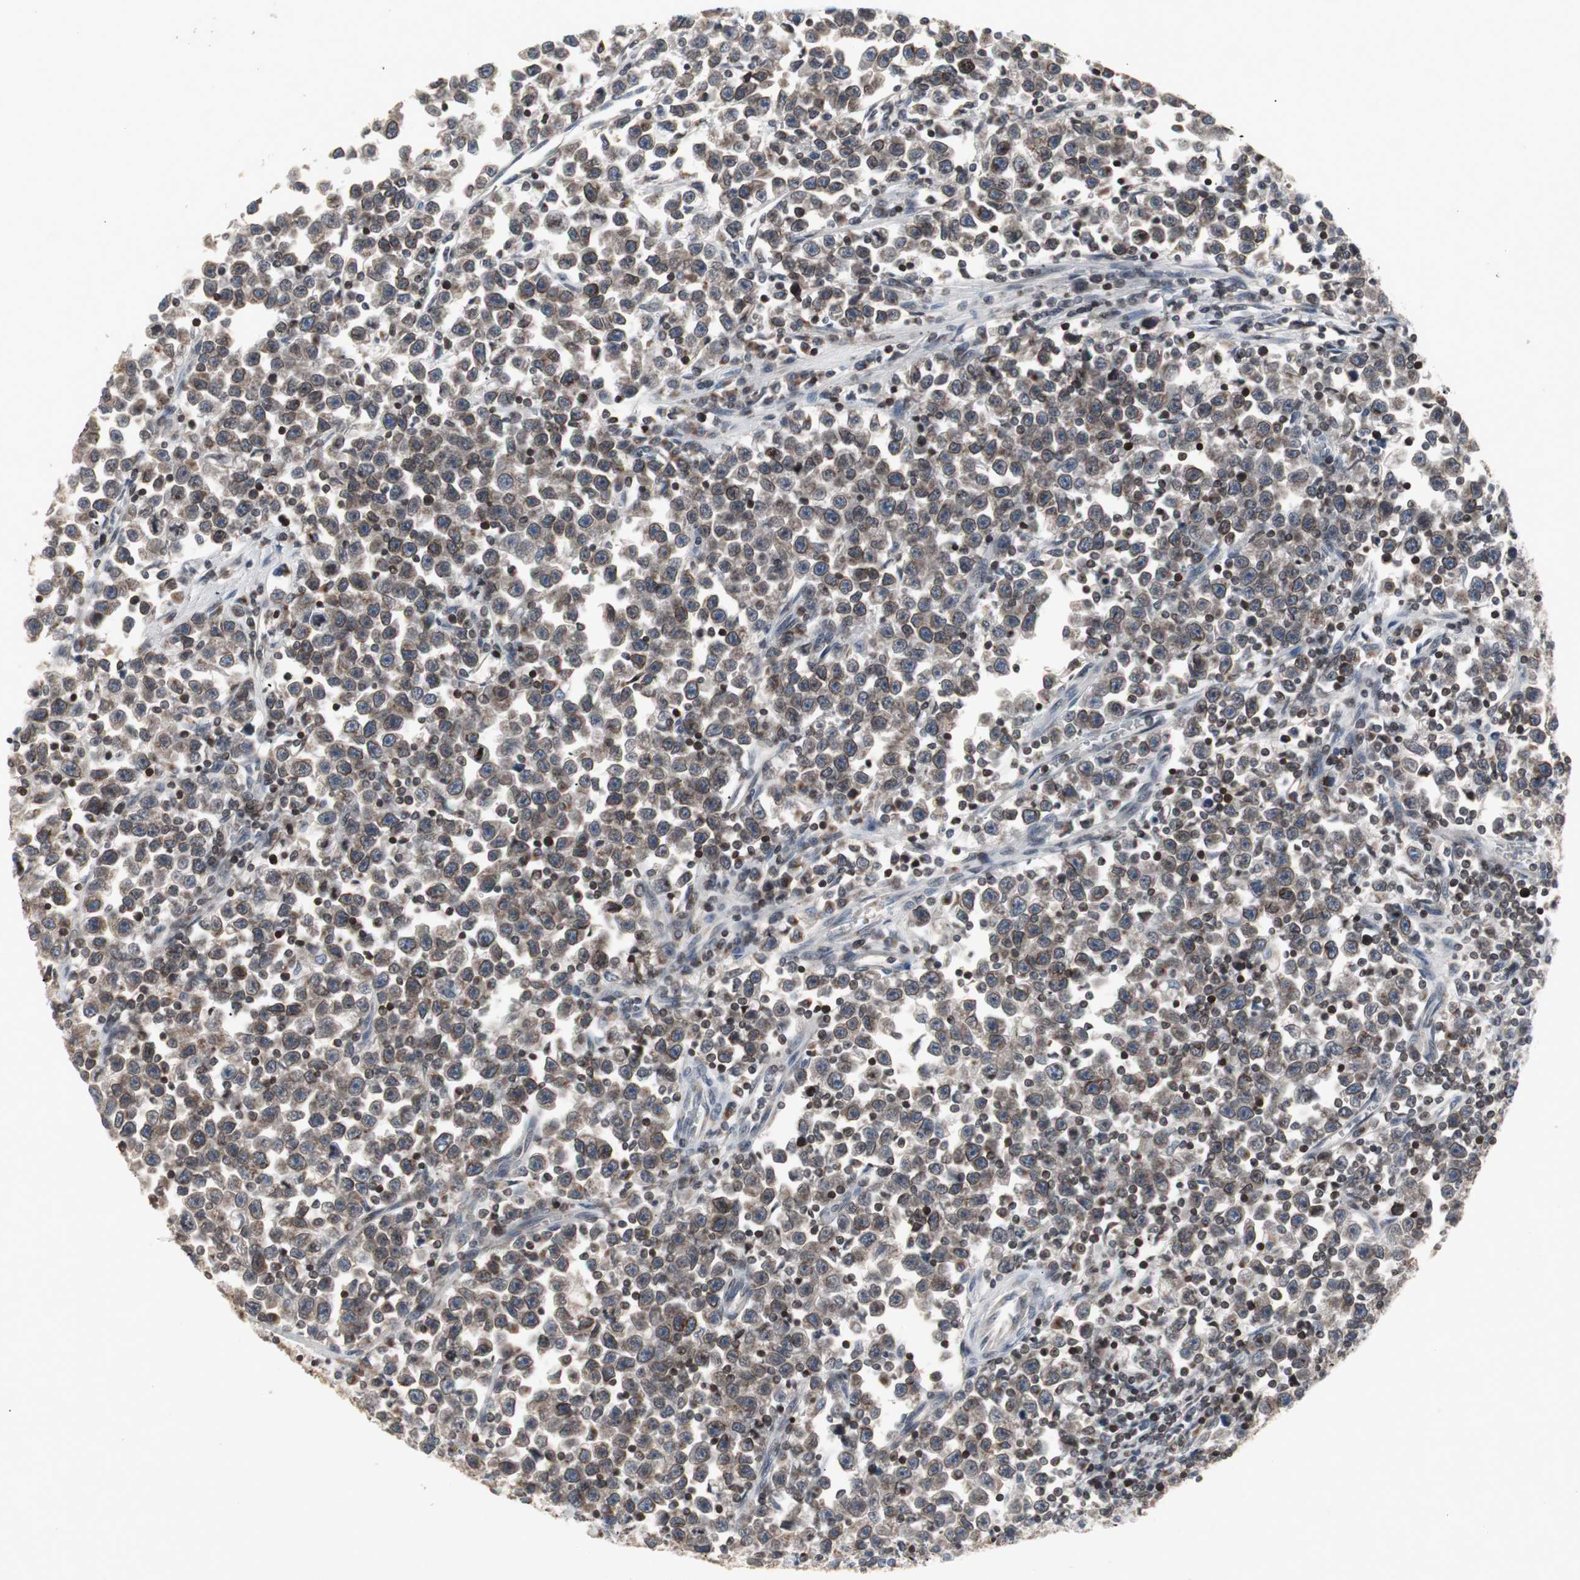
{"staining": {"intensity": "strong", "quantity": ">75%", "location": "cytoplasmic/membranous,nuclear"}, "tissue": "testis cancer", "cell_type": "Tumor cells", "image_type": "cancer", "snomed": [{"axis": "morphology", "description": "Seminoma, NOS"}, {"axis": "topography", "description": "Testis"}], "caption": "An image of human testis cancer (seminoma) stained for a protein reveals strong cytoplasmic/membranous and nuclear brown staining in tumor cells.", "gene": "ZNF396", "patient": {"sex": "male", "age": 43}}